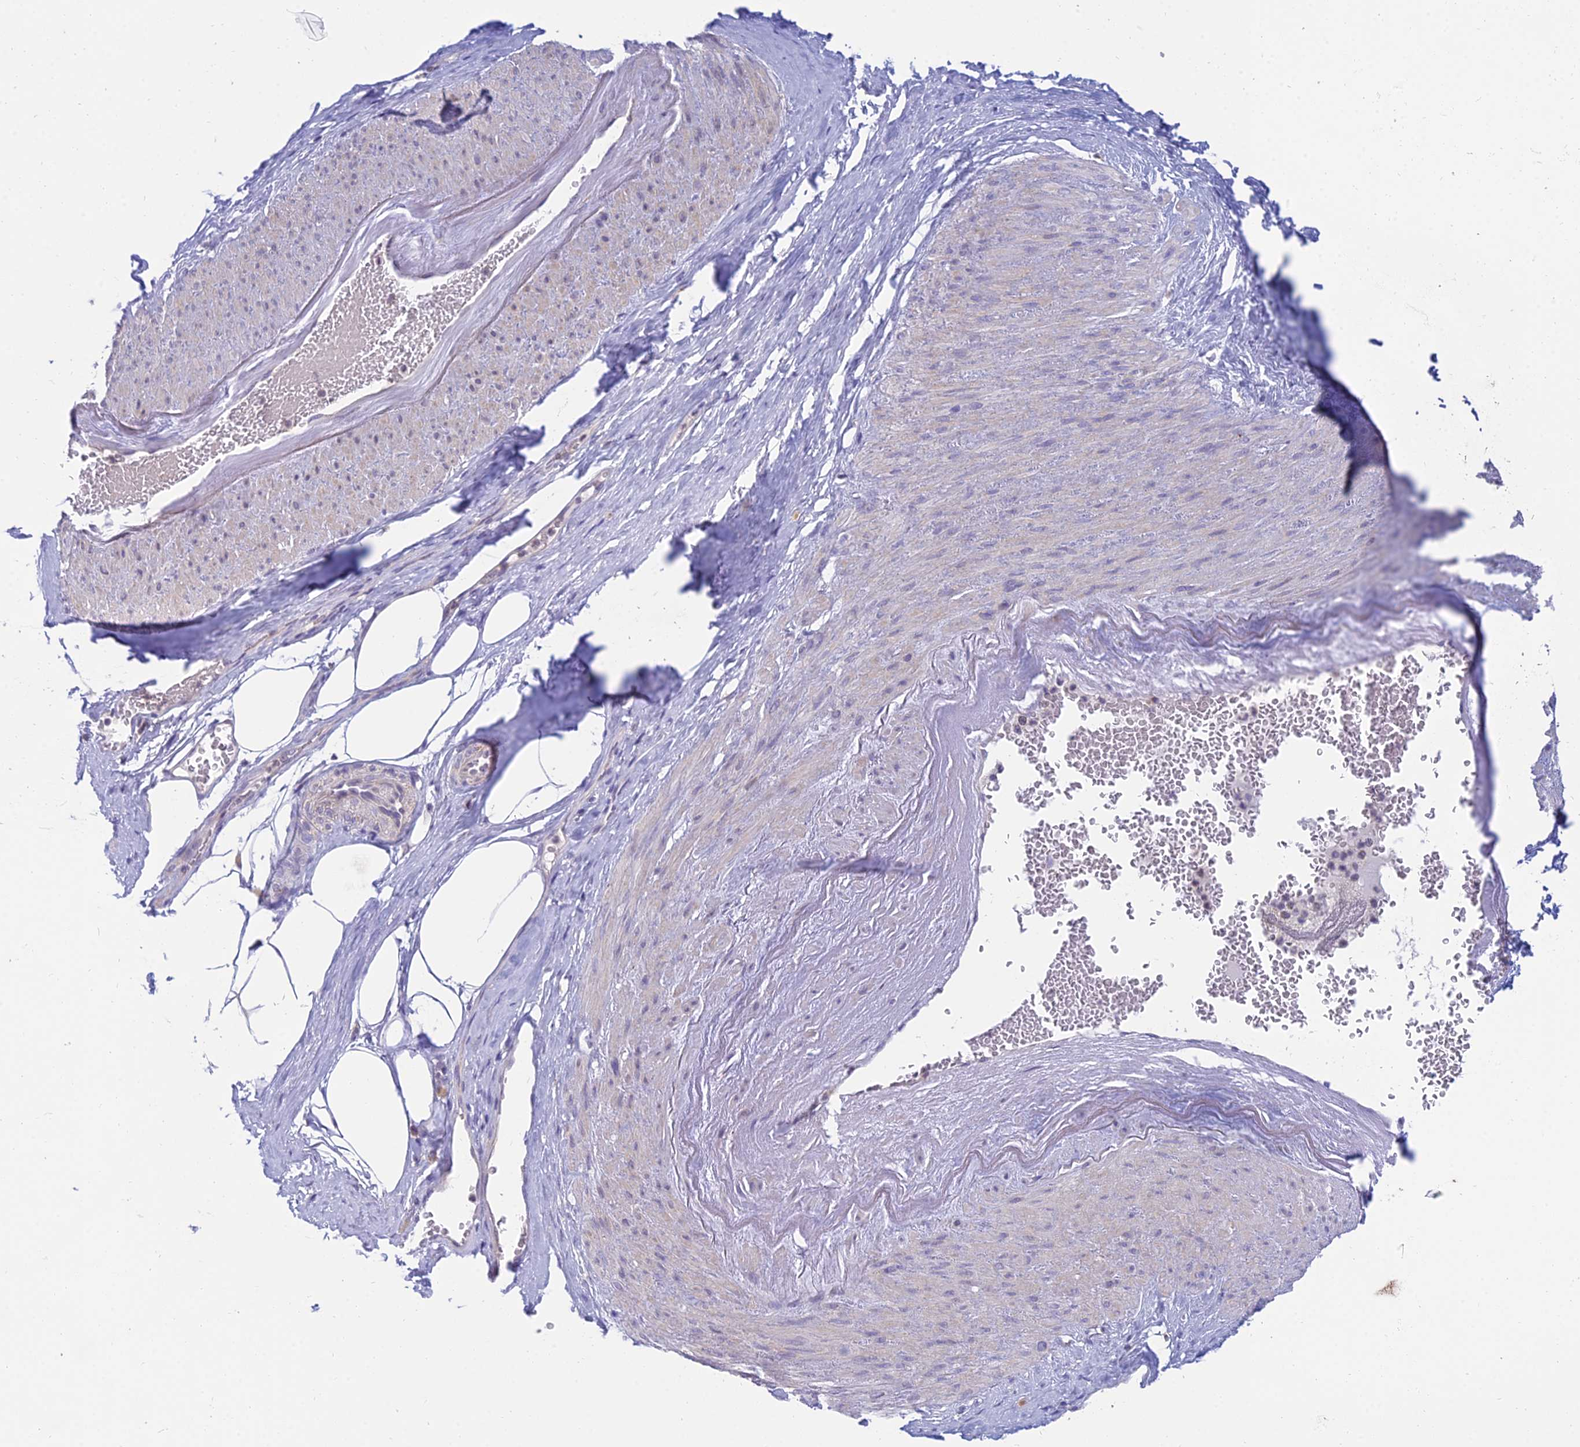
{"staining": {"intensity": "negative", "quantity": "none", "location": "none"}, "tissue": "adipose tissue", "cell_type": "Adipocytes", "image_type": "normal", "snomed": [{"axis": "morphology", "description": "Normal tissue, NOS"}, {"axis": "morphology", "description": "Adenocarcinoma, Low grade"}, {"axis": "topography", "description": "Prostate"}, {"axis": "topography", "description": "Peripheral nerve tissue"}], "caption": "A micrograph of human adipose tissue is negative for staining in adipocytes.", "gene": "CFAP206", "patient": {"sex": "male", "age": 63}}